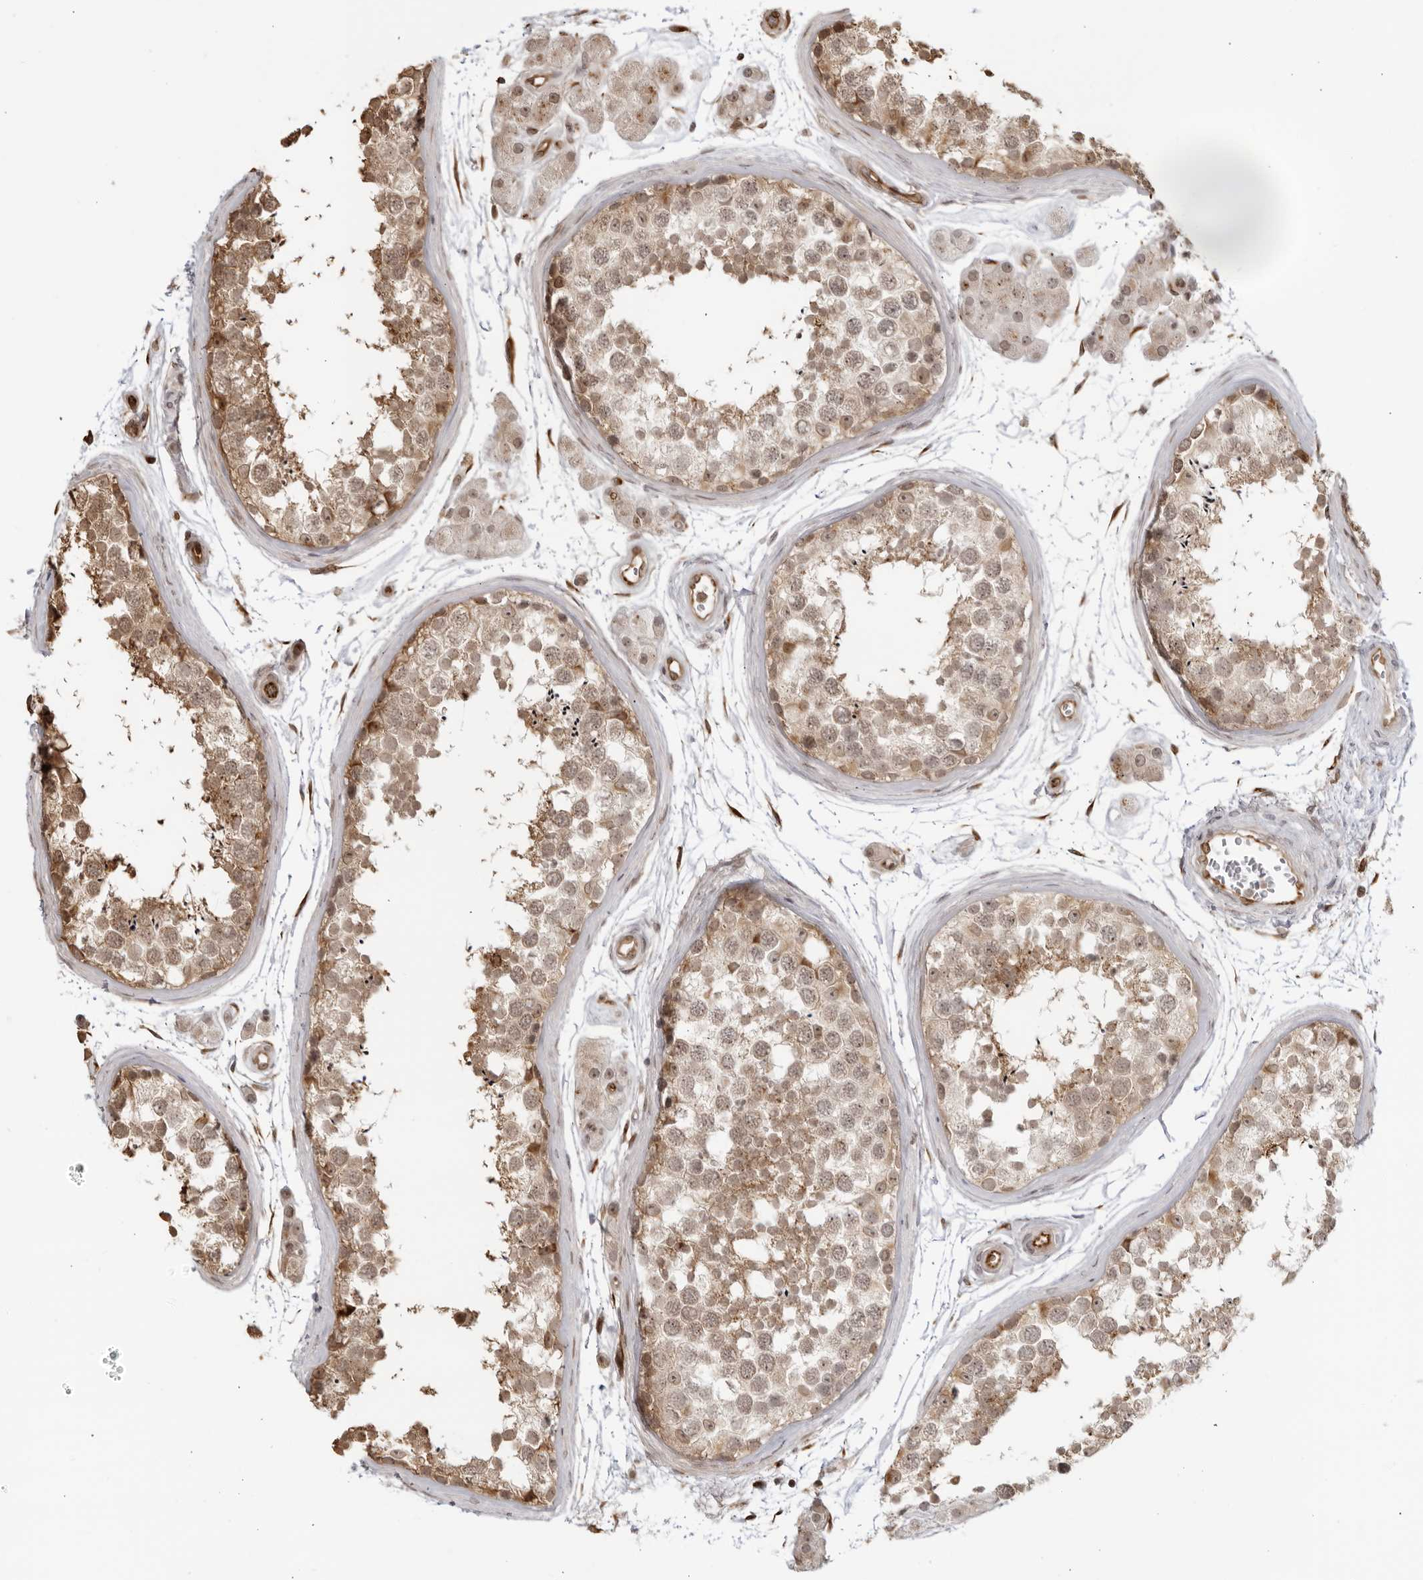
{"staining": {"intensity": "moderate", "quantity": "25%-75%", "location": "cytoplasmic/membranous,nuclear"}, "tissue": "testis", "cell_type": "Cells in seminiferous ducts", "image_type": "normal", "snomed": [{"axis": "morphology", "description": "Normal tissue, NOS"}, {"axis": "topography", "description": "Testis"}], "caption": "IHC staining of unremarkable testis, which exhibits medium levels of moderate cytoplasmic/membranous,nuclear expression in about 25%-75% of cells in seminiferous ducts indicating moderate cytoplasmic/membranous,nuclear protein staining. The staining was performed using DAB (brown) for protein detection and nuclei were counterstained in hematoxylin (blue).", "gene": "TCF21", "patient": {"sex": "male", "age": 56}}